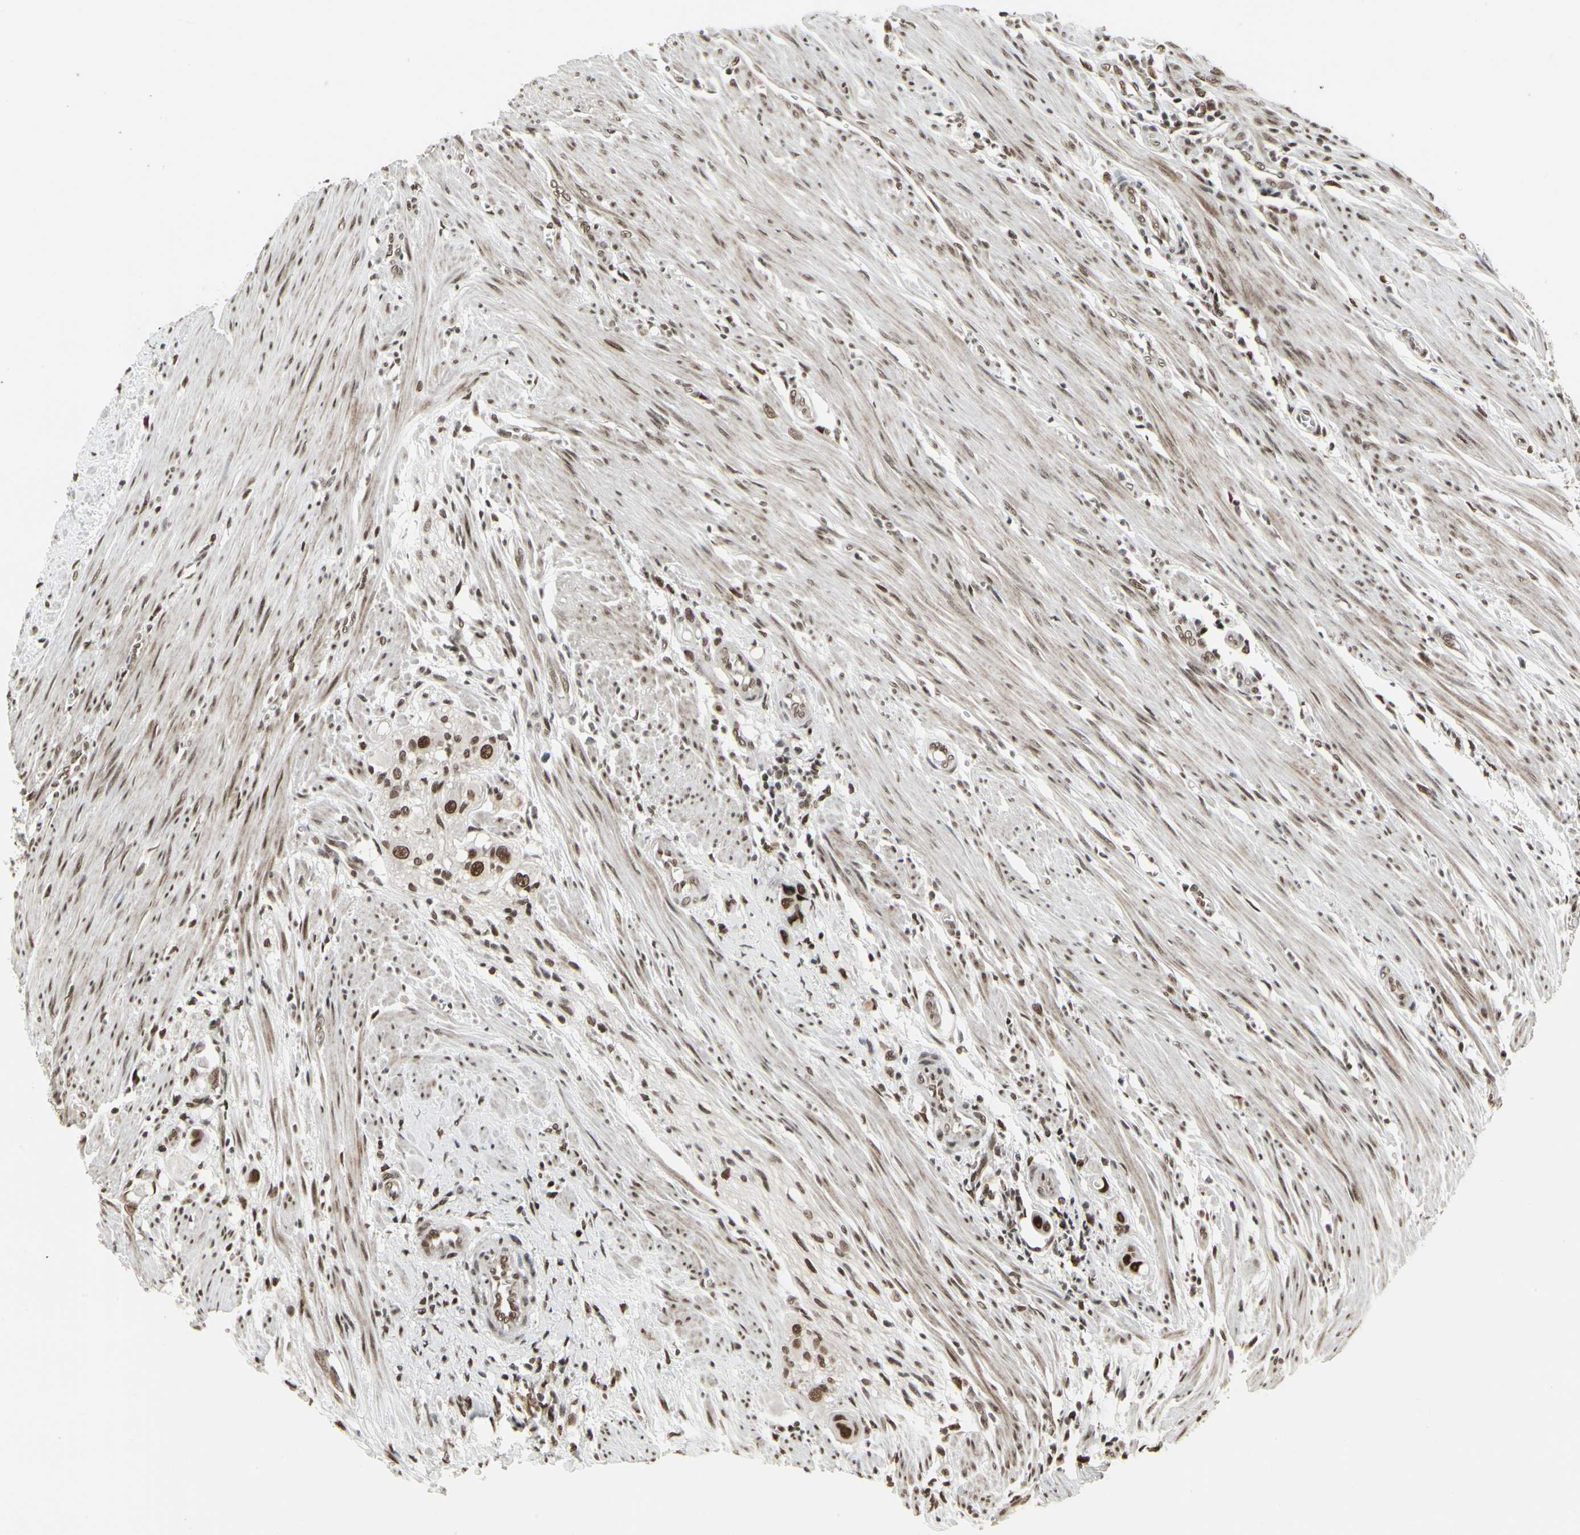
{"staining": {"intensity": "strong", "quantity": ">75%", "location": "nuclear"}, "tissue": "colorectal cancer", "cell_type": "Tumor cells", "image_type": "cancer", "snomed": [{"axis": "morphology", "description": "Adenocarcinoma, NOS"}, {"axis": "topography", "description": "Colon"}], "caption": "Colorectal cancer stained with a brown dye demonstrates strong nuclear positive staining in about >75% of tumor cells.", "gene": "HMG20A", "patient": {"sex": "female", "age": 57}}